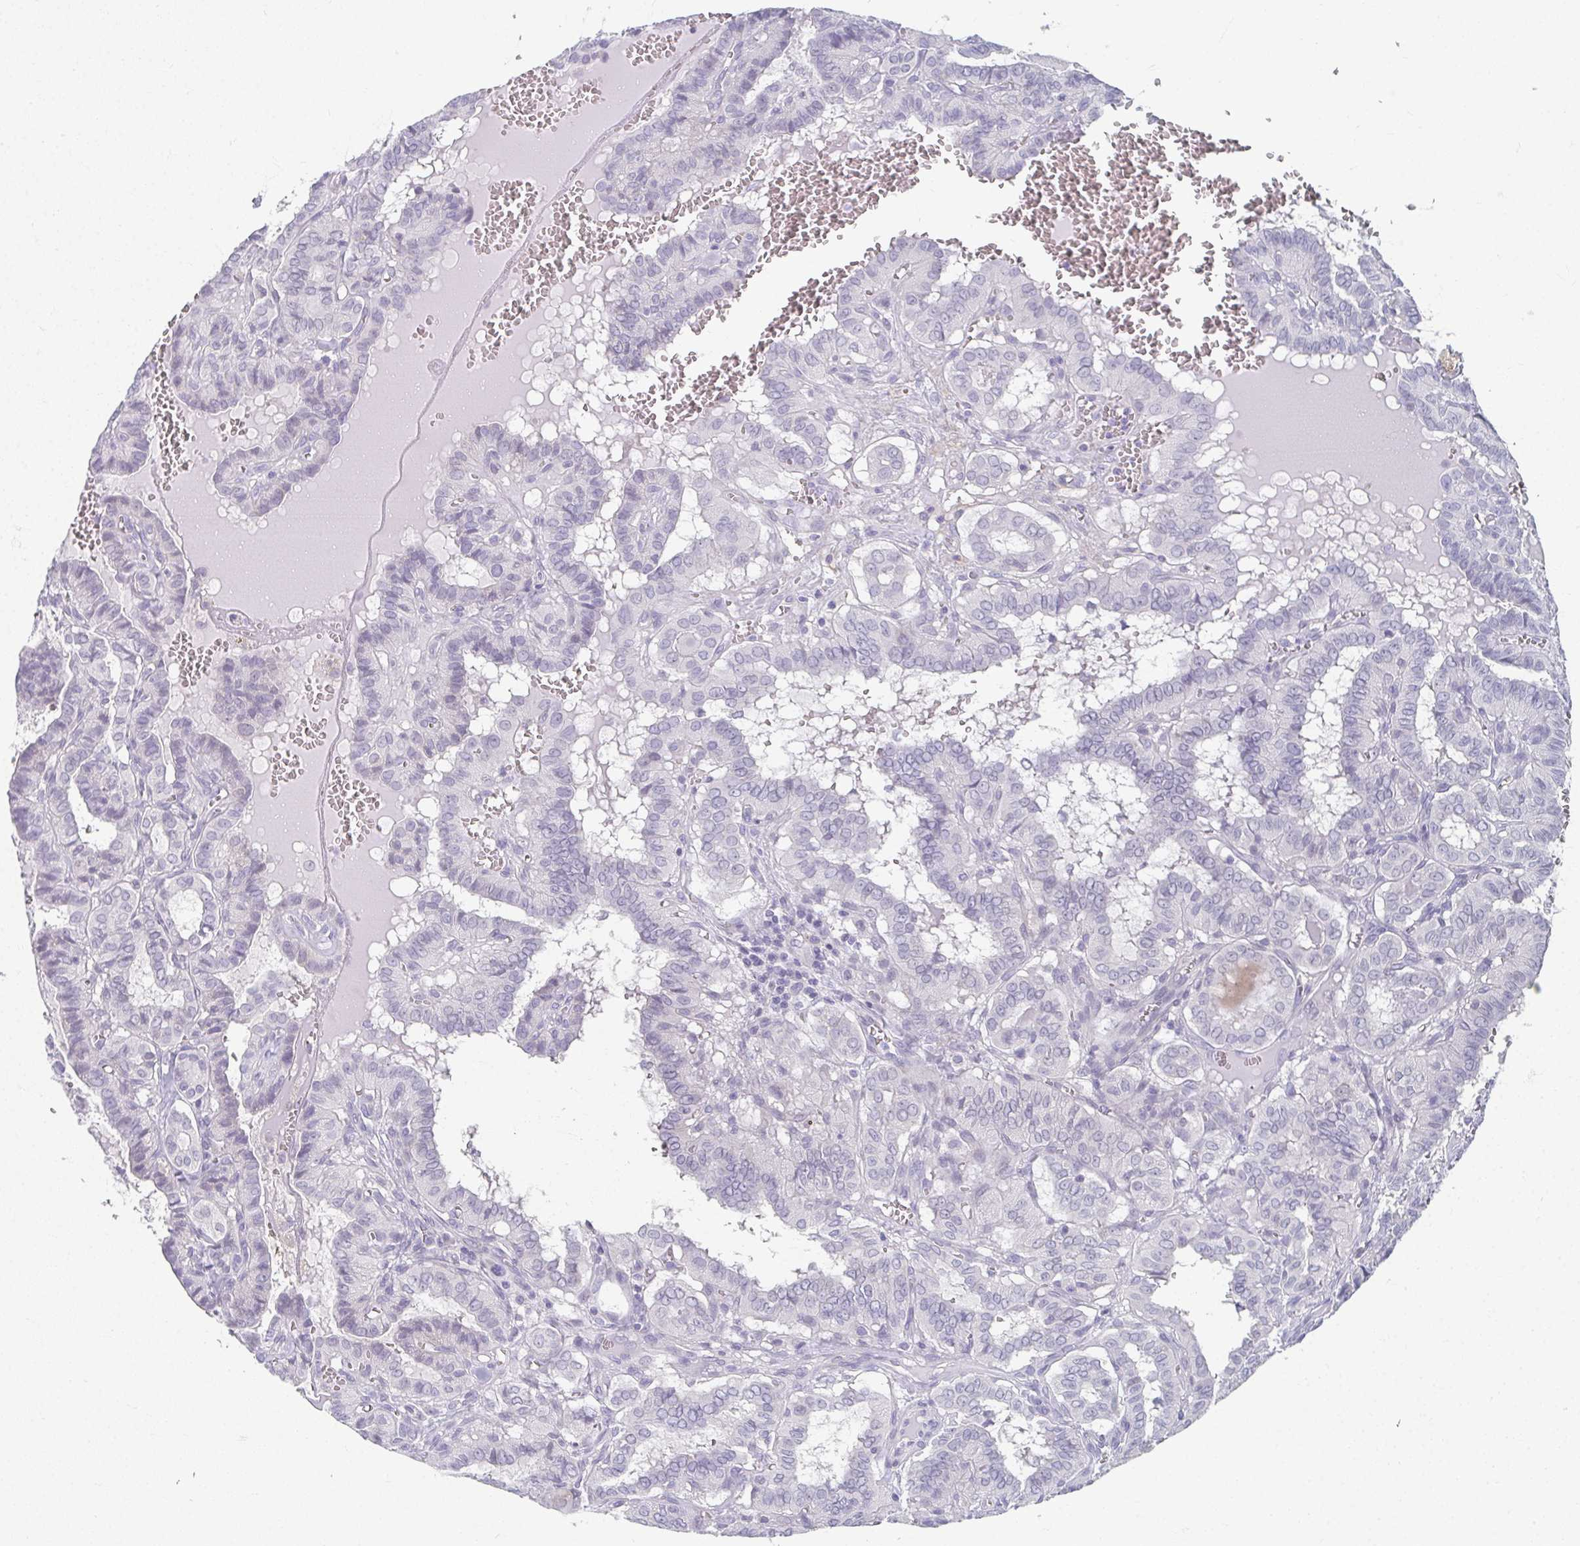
{"staining": {"intensity": "negative", "quantity": "none", "location": "none"}, "tissue": "thyroid cancer", "cell_type": "Tumor cells", "image_type": "cancer", "snomed": [{"axis": "morphology", "description": "Papillary adenocarcinoma, NOS"}, {"axis": "topography", "description": "Thyroid gland"}], "caption": "Tumor cells are negative for protein expression in human papillary adenocarcinoma (thyroid).", "gene": "CAMKV", "patient": {"sex": "female", "age": 21}}